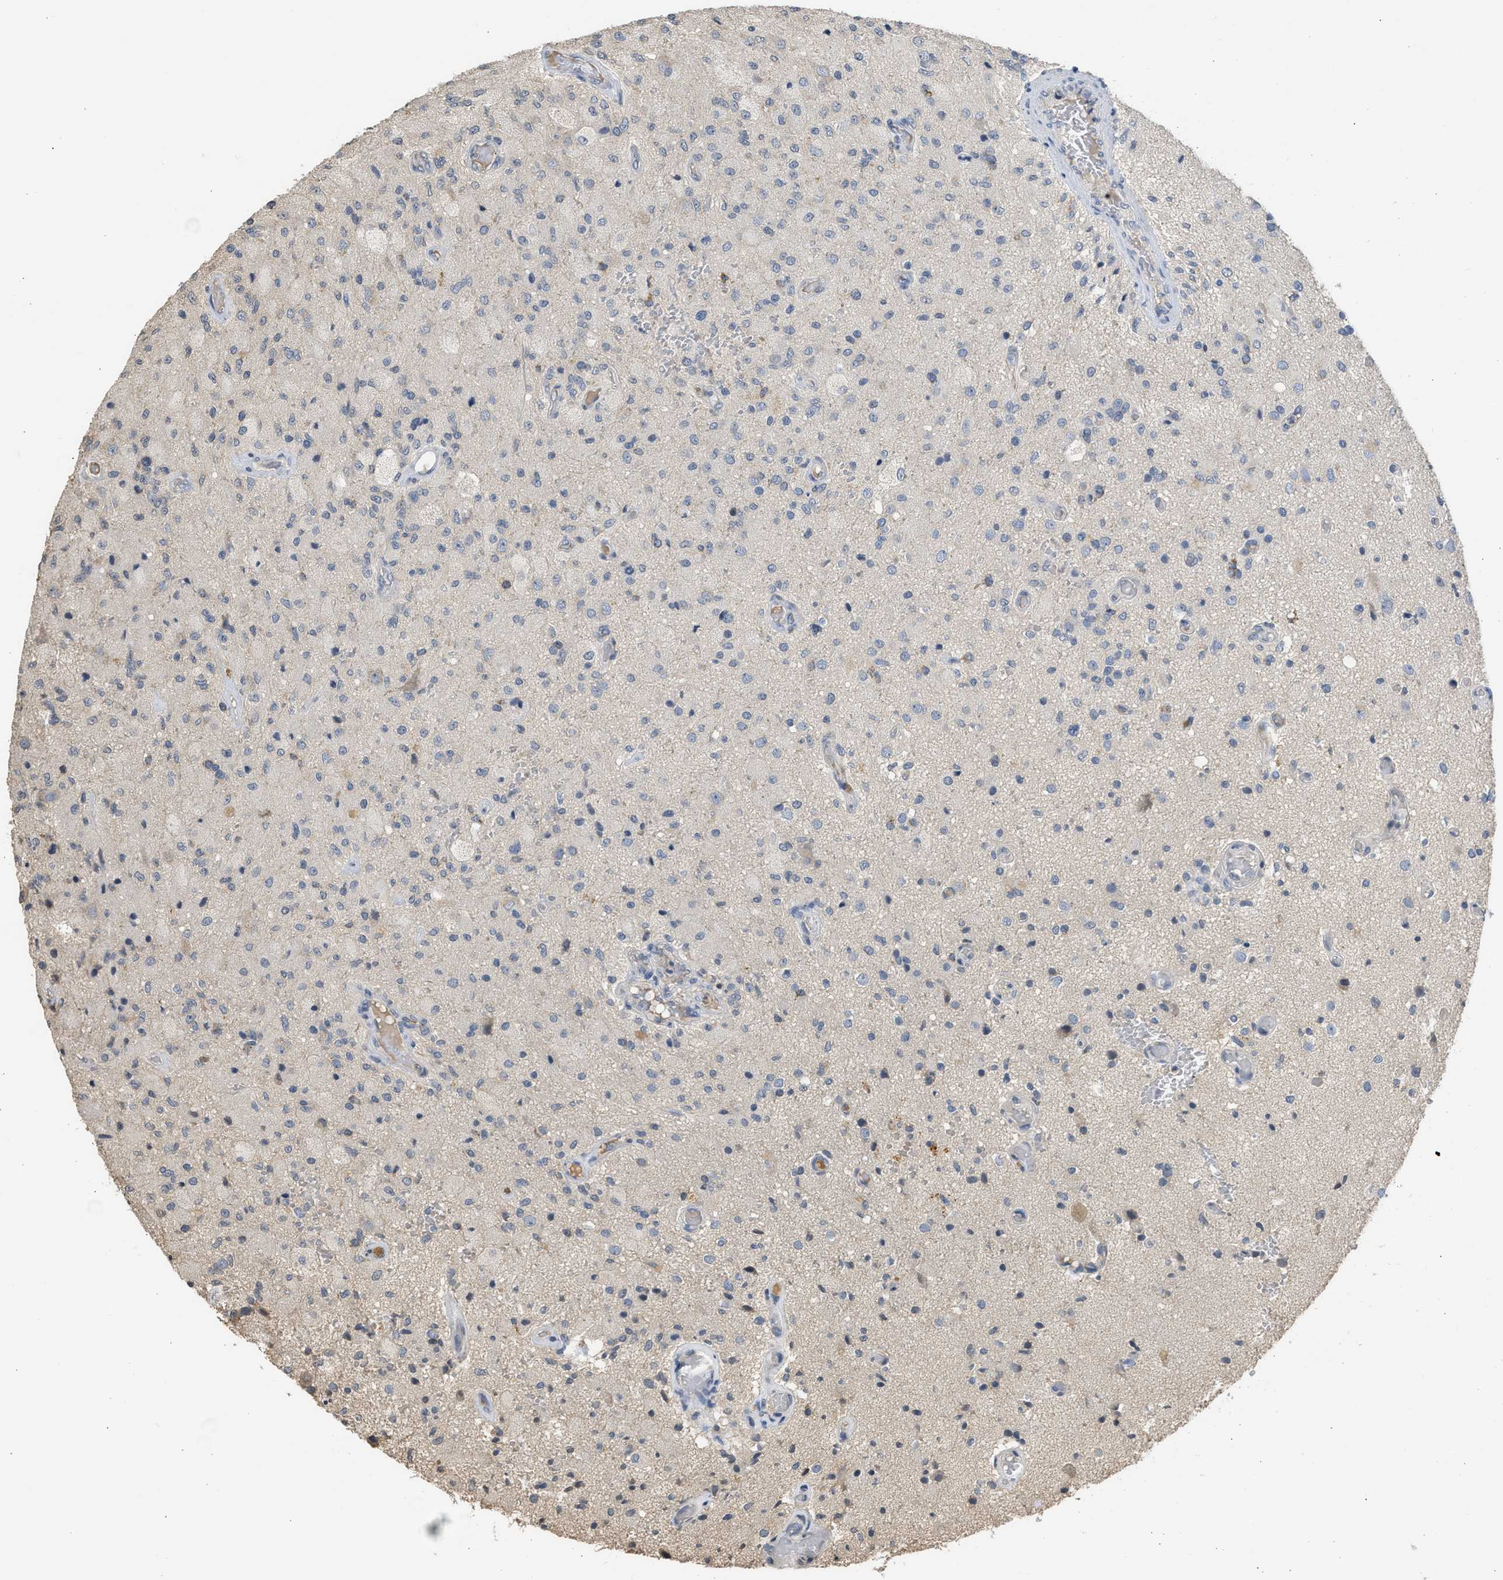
{"staining": {"intensity": "negative", "quantity": "none", "location": "none"}, "tissue": "glioma", "cell_type": "Tumor cells", "image_type": "cancer", "snomed": [{"axis": "morphology", "description": "Normal tissue, NOS"}, {"axis": "morphology", "description": "Glioma, malignant, High grade"}, {"axis": "topography", "description": "Cerebral cortex"}], "caption": "A photomicrograph of human malignant glioma (high-grade) is negative for staining in tumor cells.", "gene": "SULT2A1", "patient": {"sex": "male", "age": 77}}